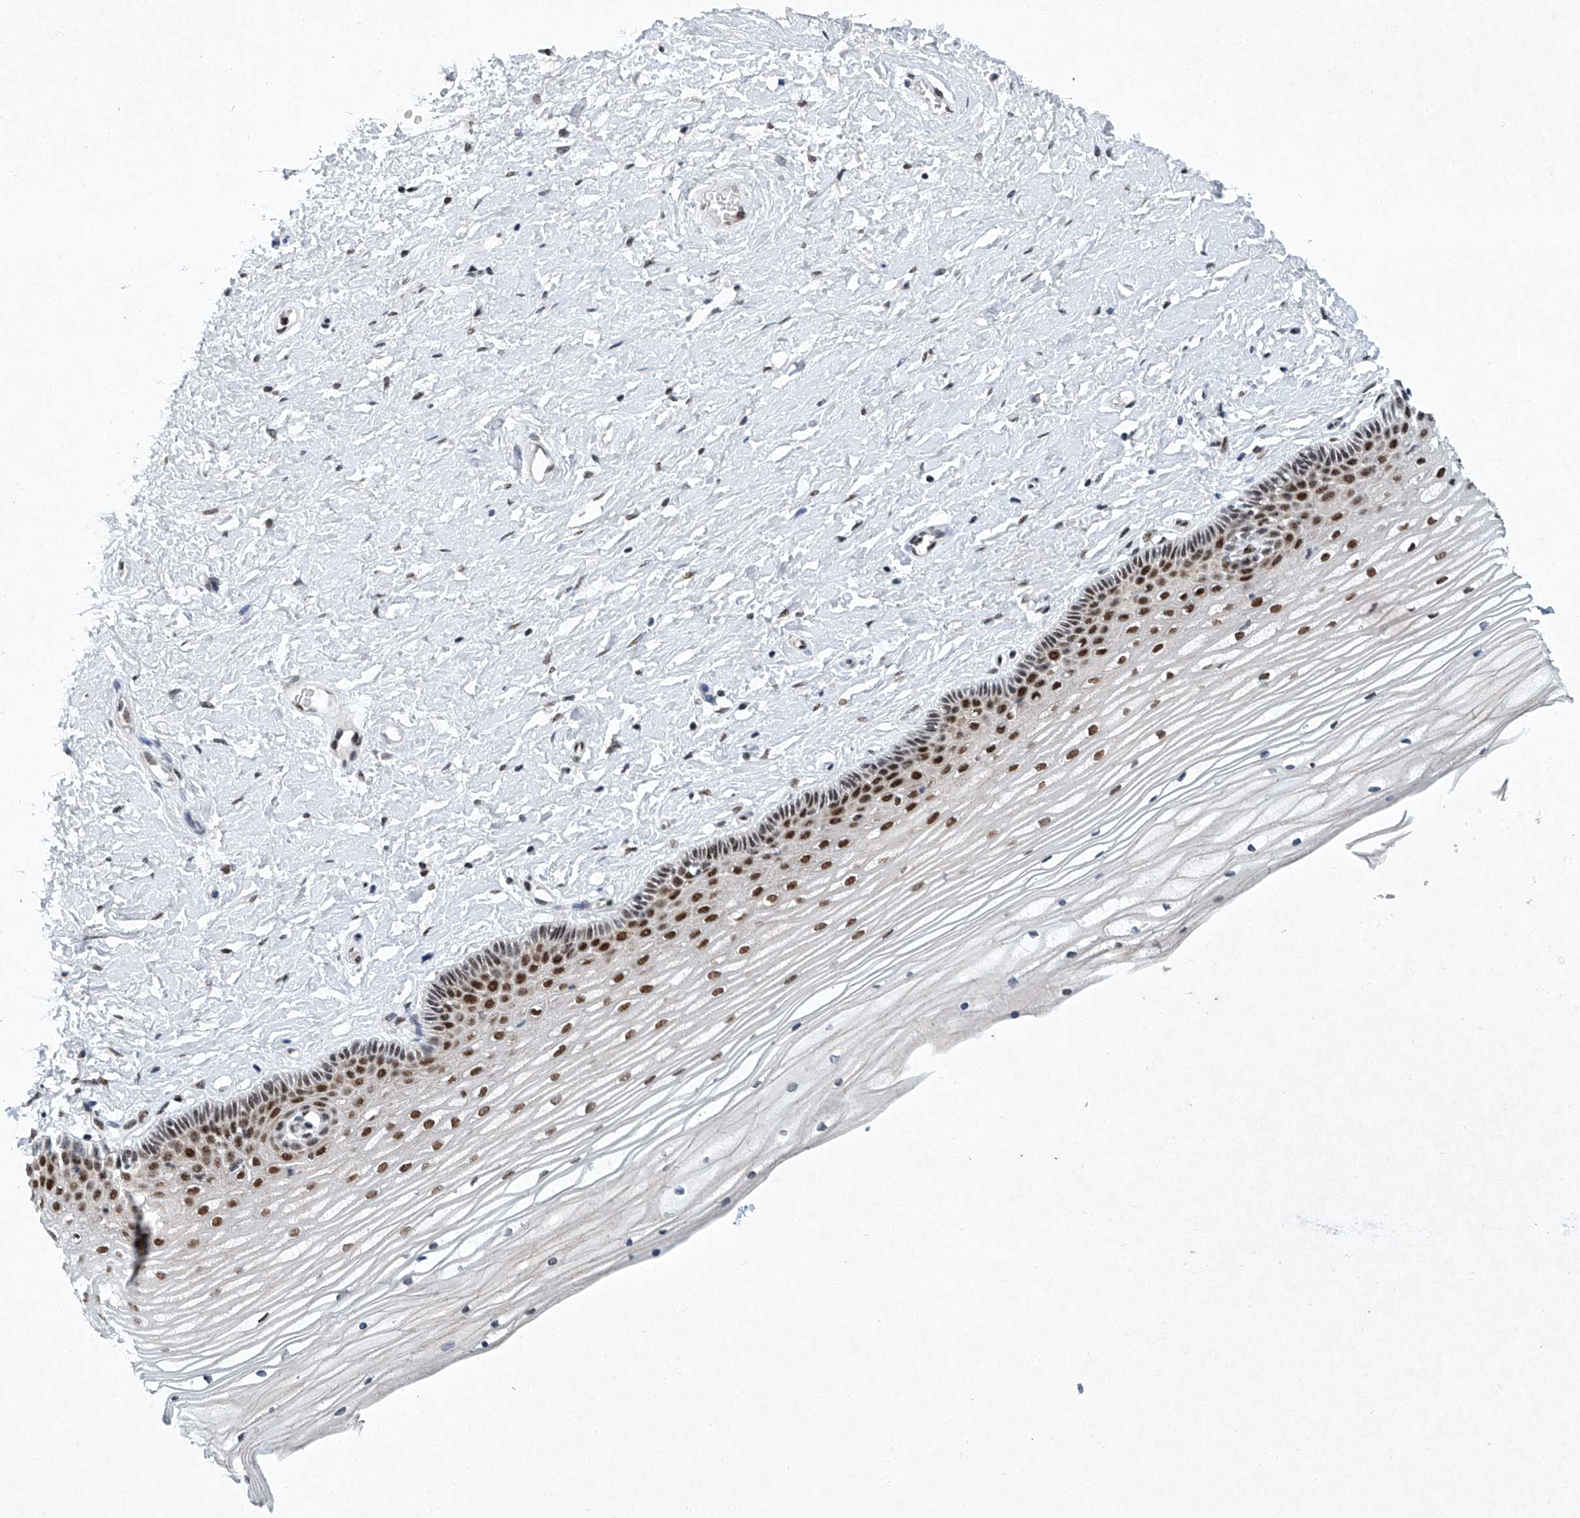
{"staining": {"intensity": "strong", "quantity": ">75%", "location": "nuclear"}, "tissue": "vagina", "cell_type": "Squamous epithelial cells", "image_type": "normal", "snomed": [{"axis": "morphology", "description": "Normal tissue, NOS"}, {"axis": "topography", "description": "Vagina"}, {"axis": "topography", "description": "Cervix"}], "caption": "Immunohistochemical staining of benign human vagina demonstrates strong nuclear protein staining in approximately >75% of squamous epithelial cells.", "gene": "TFDP1", "patient": {"sex": "female", "age": 40}}